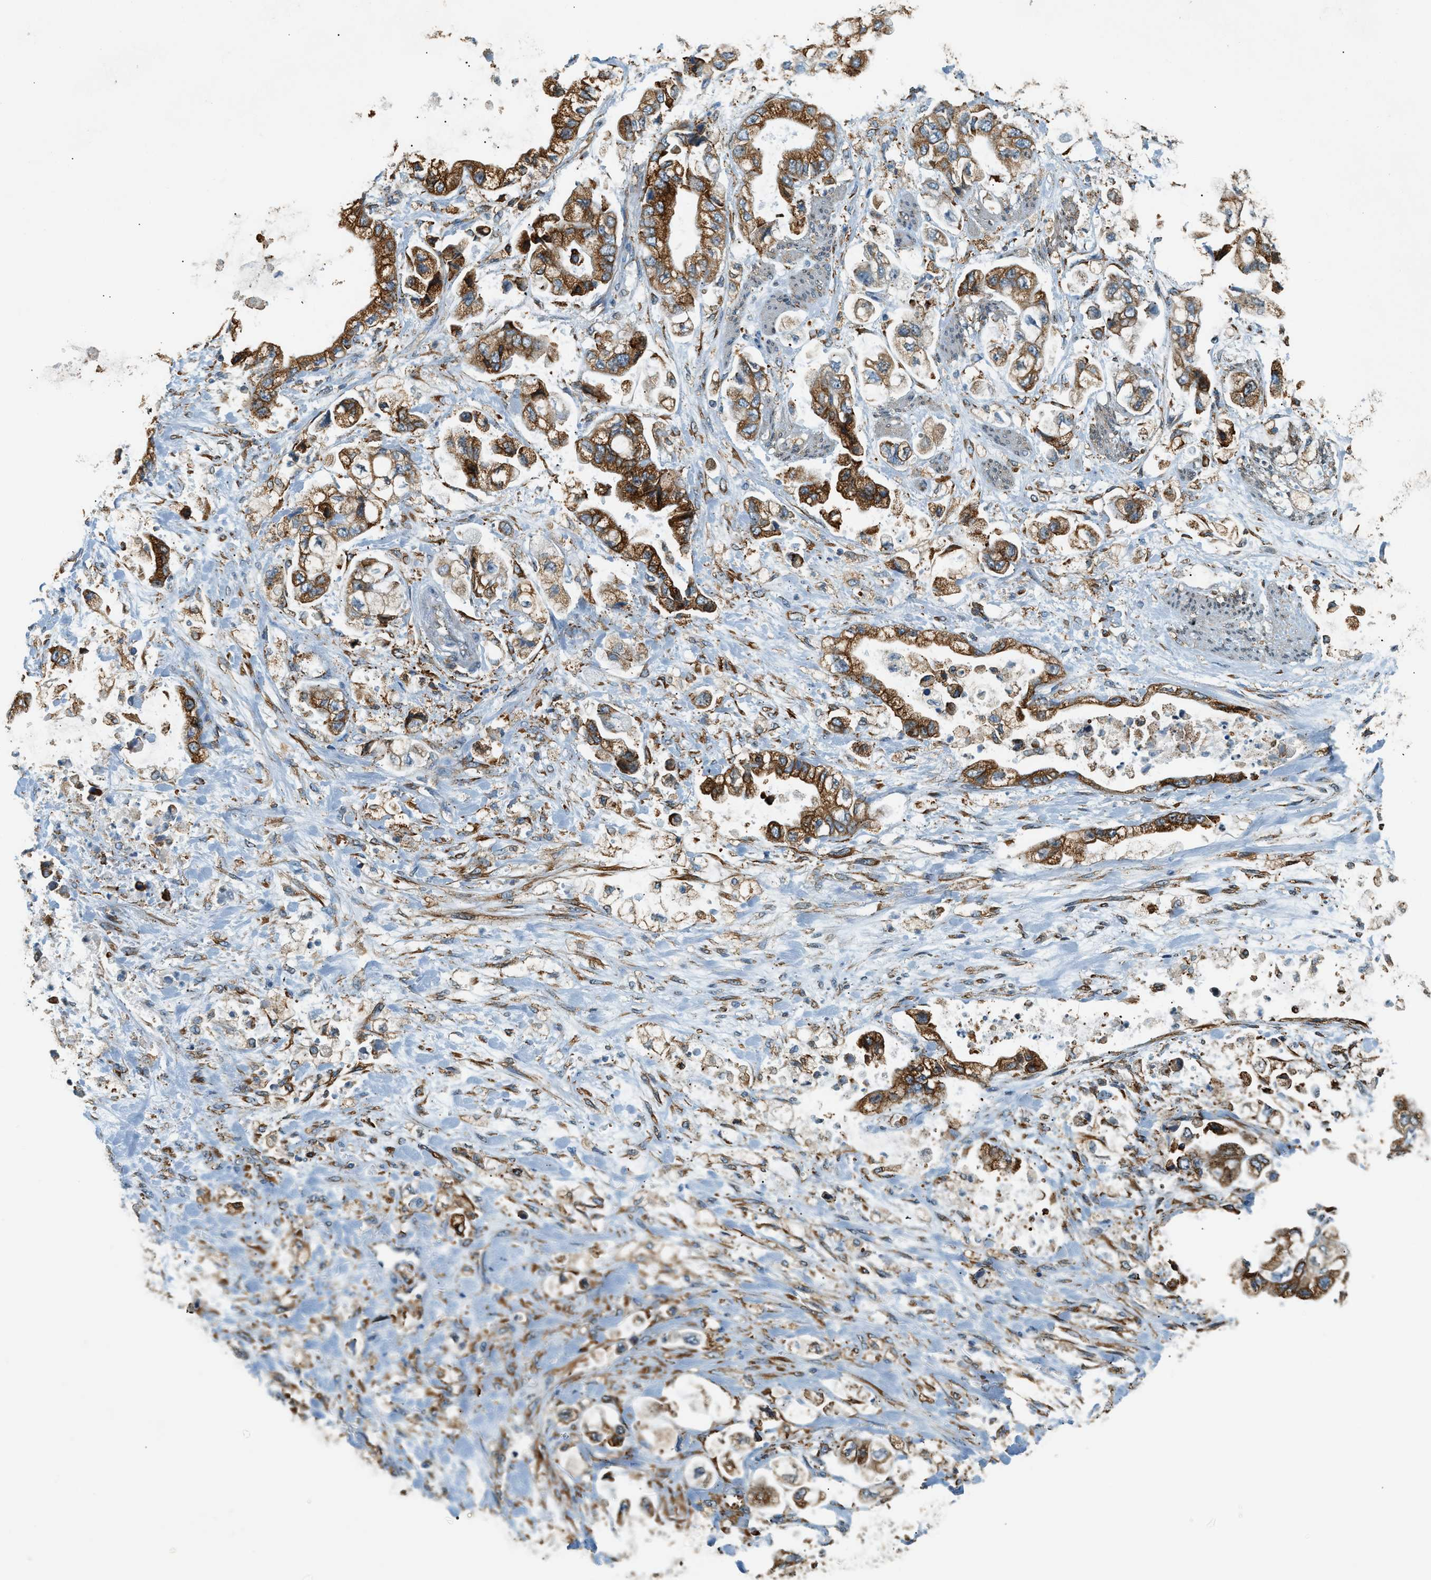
{"staining": {"intensity": "strong", "quantity": ">75%", "location": "cytoplasmic/membranous"}, "tissue": "stomach cancer", "cell_type": "Tumor cells", "image_type": "cancer", "snomed": [{"axis": "morphology", "description": "Normal tissue, NOS"}, {"axis": "morphology", "description": "Adenocarcinoma, NOS"}, {"axis": "topography", "description": "Stomach"}], "caption": "Strong cytoplasmic/membranous staining is seen in approximately >75% of tumor cells in stomach adenocarcinoma.", "gene": "SEMA4D", "patient": {"sex": "male", "age": 62}}